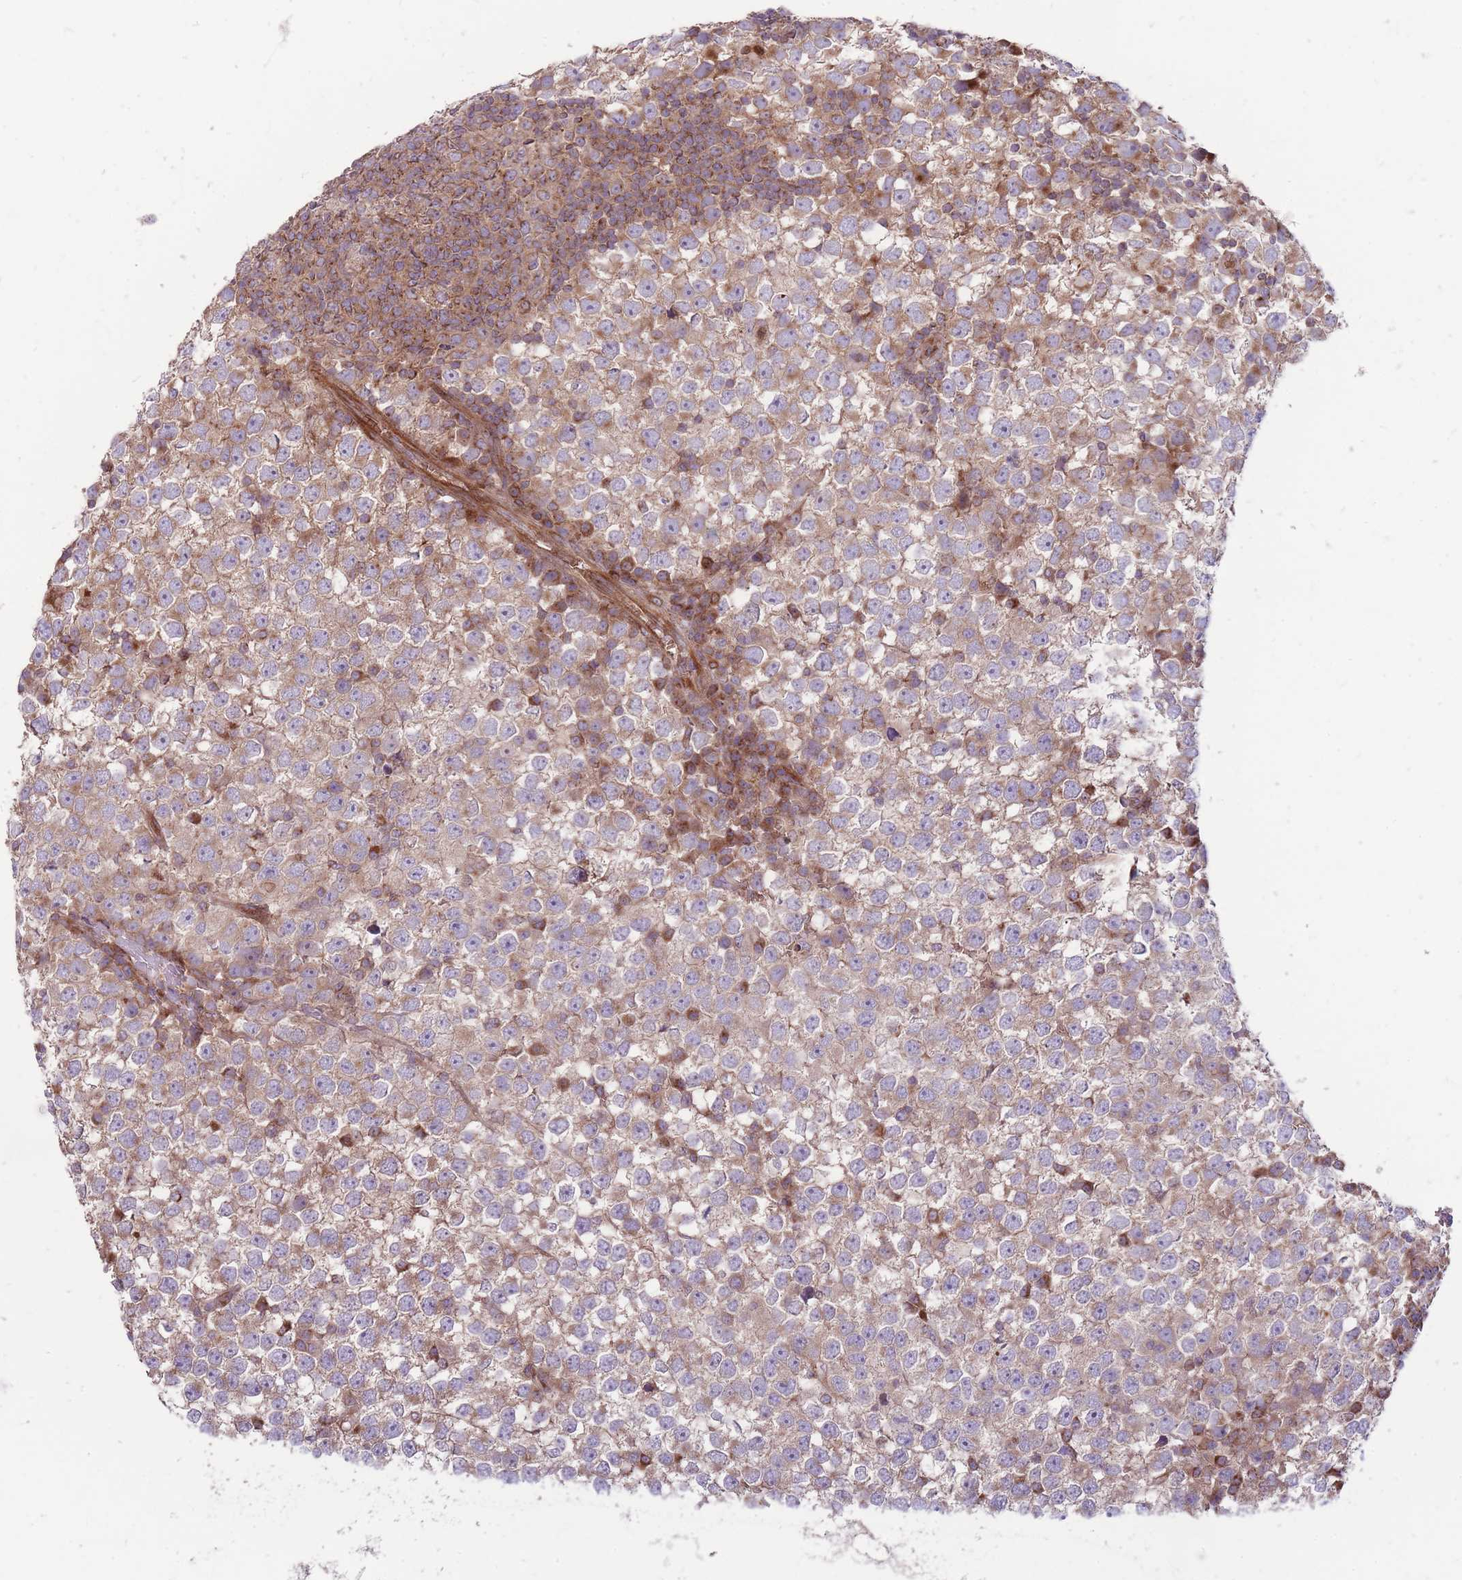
{"staining": {"intensity": "weak", "quantity": ">75%", "location": "cytoplasmic/membranous"}, "tissue": "testis cancer", "cell_type": "Tumor cells", "image_type": "cancer", "snomed": [{"axis": "morphology", "description": "Seminoma, NOS"}, {"axis": "topography", "description": "Testis"}], "caption": "A low amount of weak cytoplasmic/membranous staining is seen in approximately >75% of tumor cells in testis cancer (seminoma) tissue.", "gene": "ANKRD10", "patient": {"sex": "male", "age": 65}}